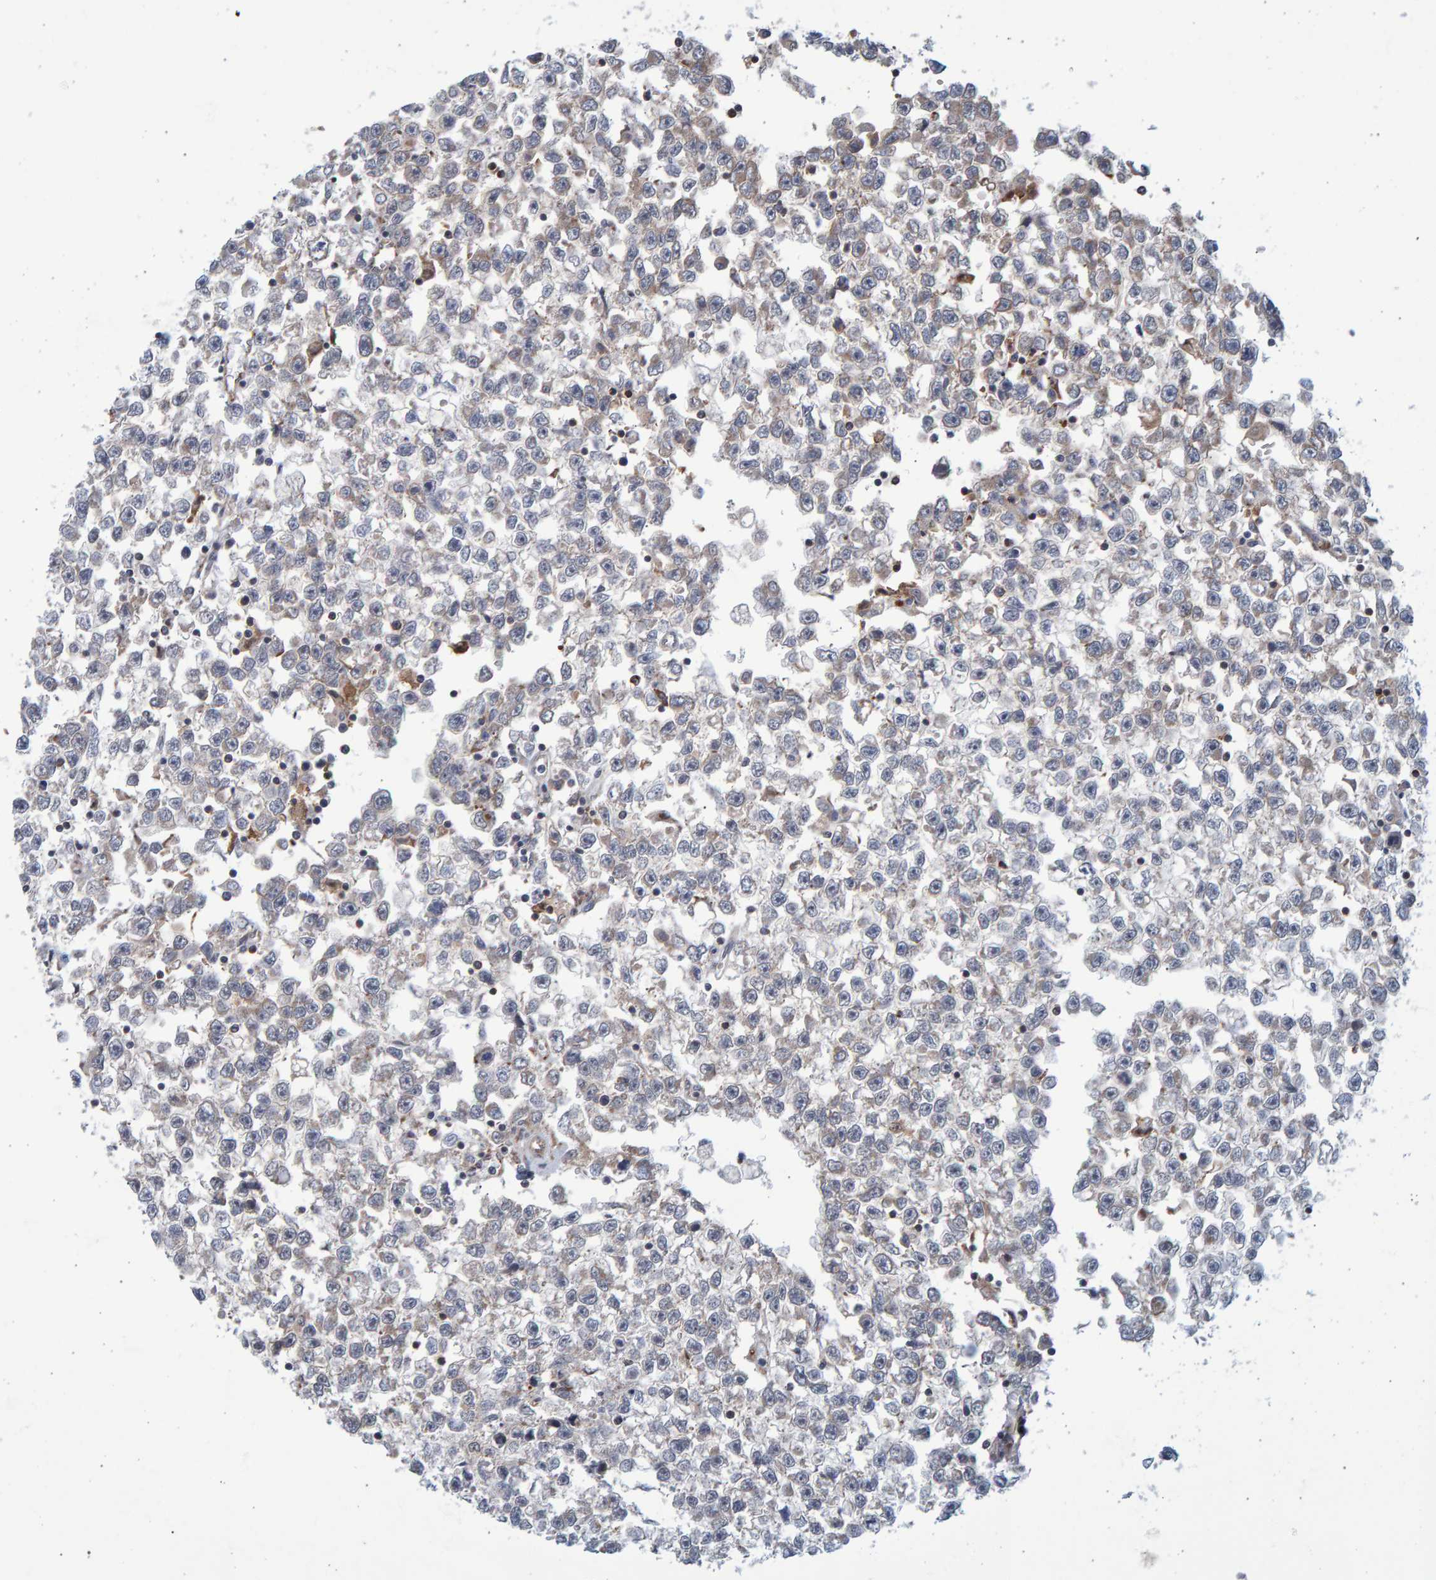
{"staining": {"intensity": "weak", "quantity": "<25%", "location": "cytoplasmic/membranous"}, "tissue": "testis cancer", "cell_type": "Tumor cells", "image_type": "cancer", "snomed": [{"axis": "morphology", "description": "Seminoma, NOS"}, {"axis": "morphology", "description": "Carcinoma, Embryonal, NOS"}, {"axis": "topography", "description": "Testis"}], "caption": "Immunohistochemistry image of testis cancer stained for a protein (brown), which exhibits no positivity in tumor cells.", "gene": "LRBA", "patient": {"sex": "male", "age": 51}}